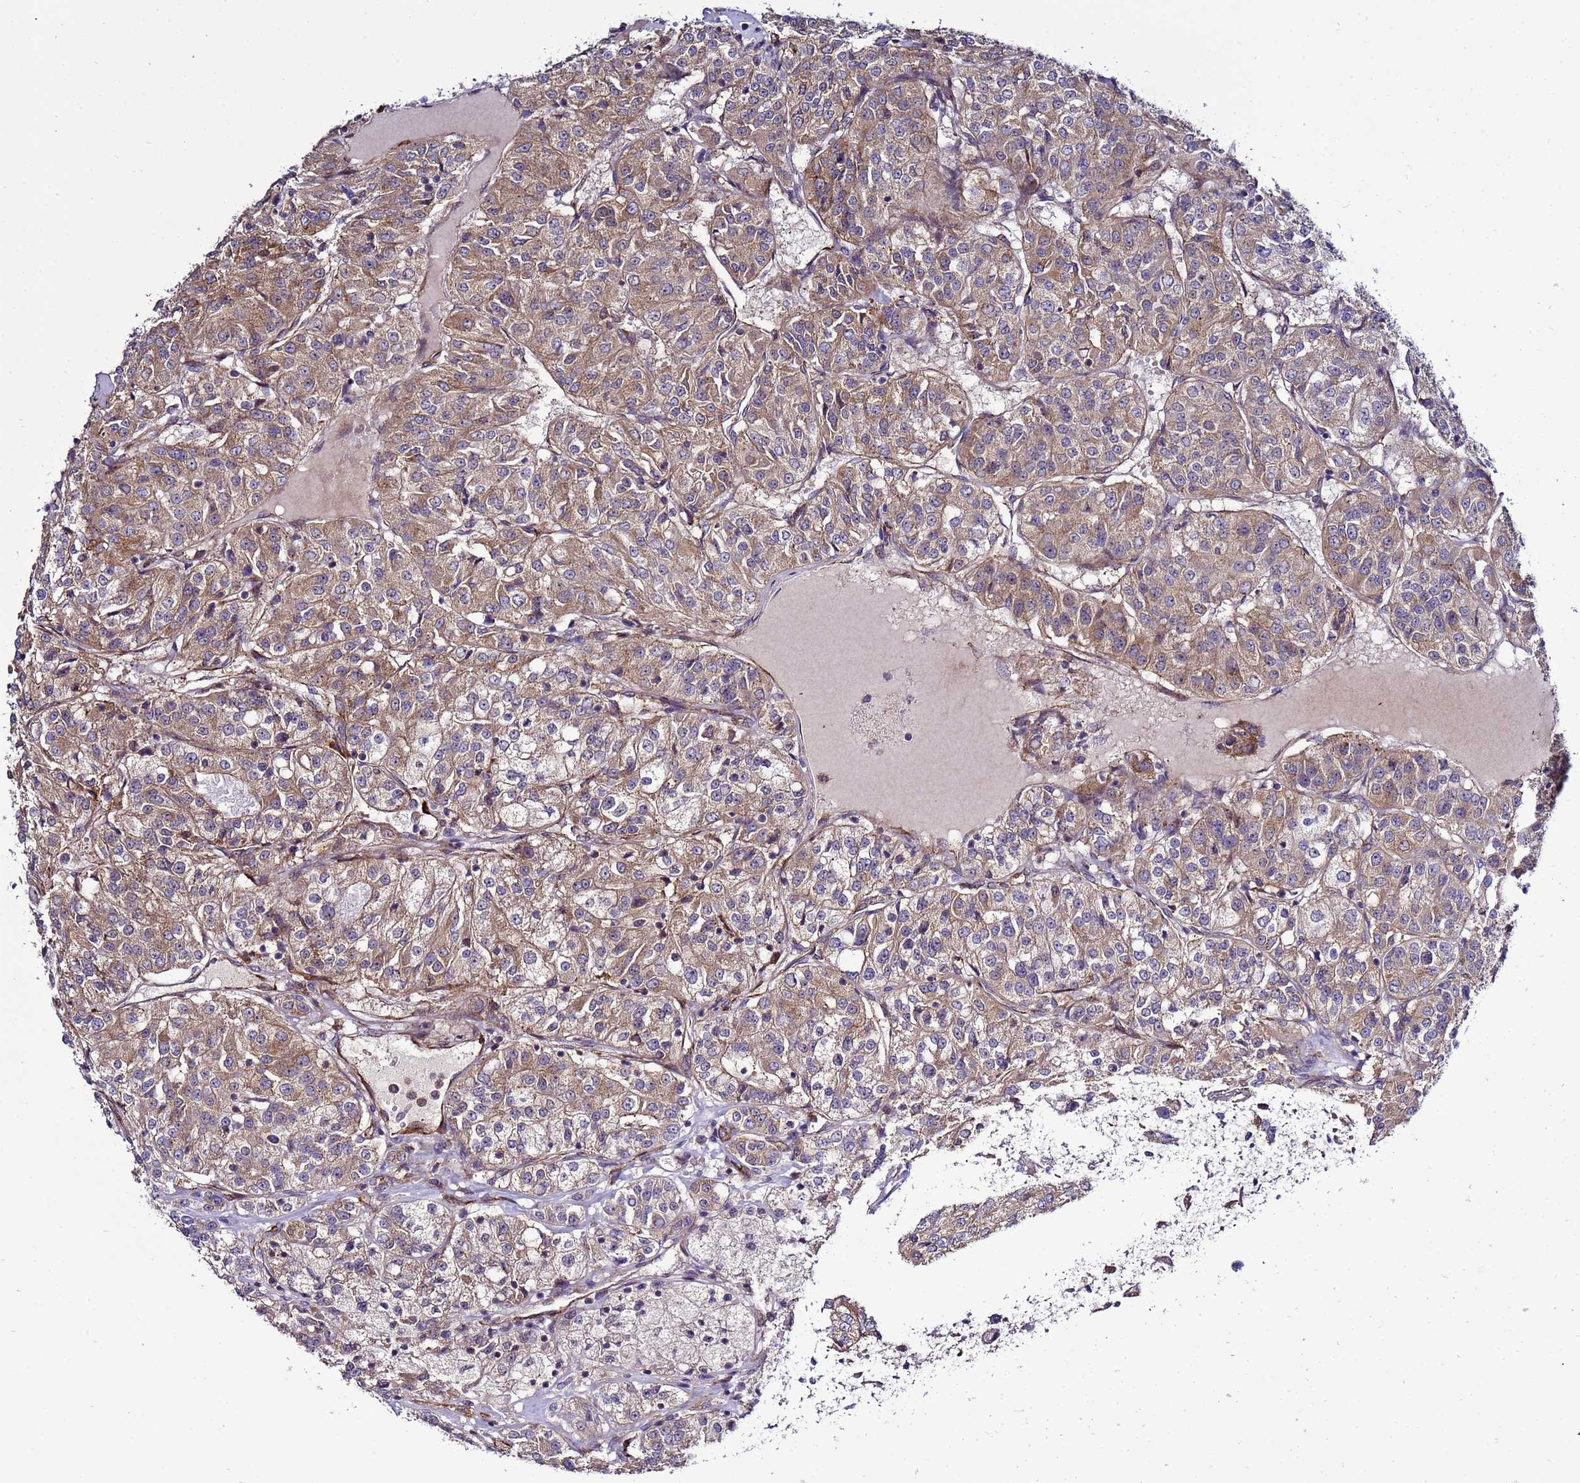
{"staining": {"intensity": "moderate", "quantity": ">75%", "location": "cytoplasmic/membranous"}, "tissue": "renal cancer", "cell_type": "Tumor cells", "image_type": "cancer", "snomed": [{"axis": "morphology", "description": "Adenocarcinoma, NOS"}, {"axis": "topography", "description": "Kidney"}], "caption": "This is a histology image of immunohistochemistry staining of renal cancer (adenocarcinoma), which shows moderate expression in the cytoplasmic/membranous of tumor cells.", "gene": "NOL8", "patient": {"sex": "female", "age": 63}}